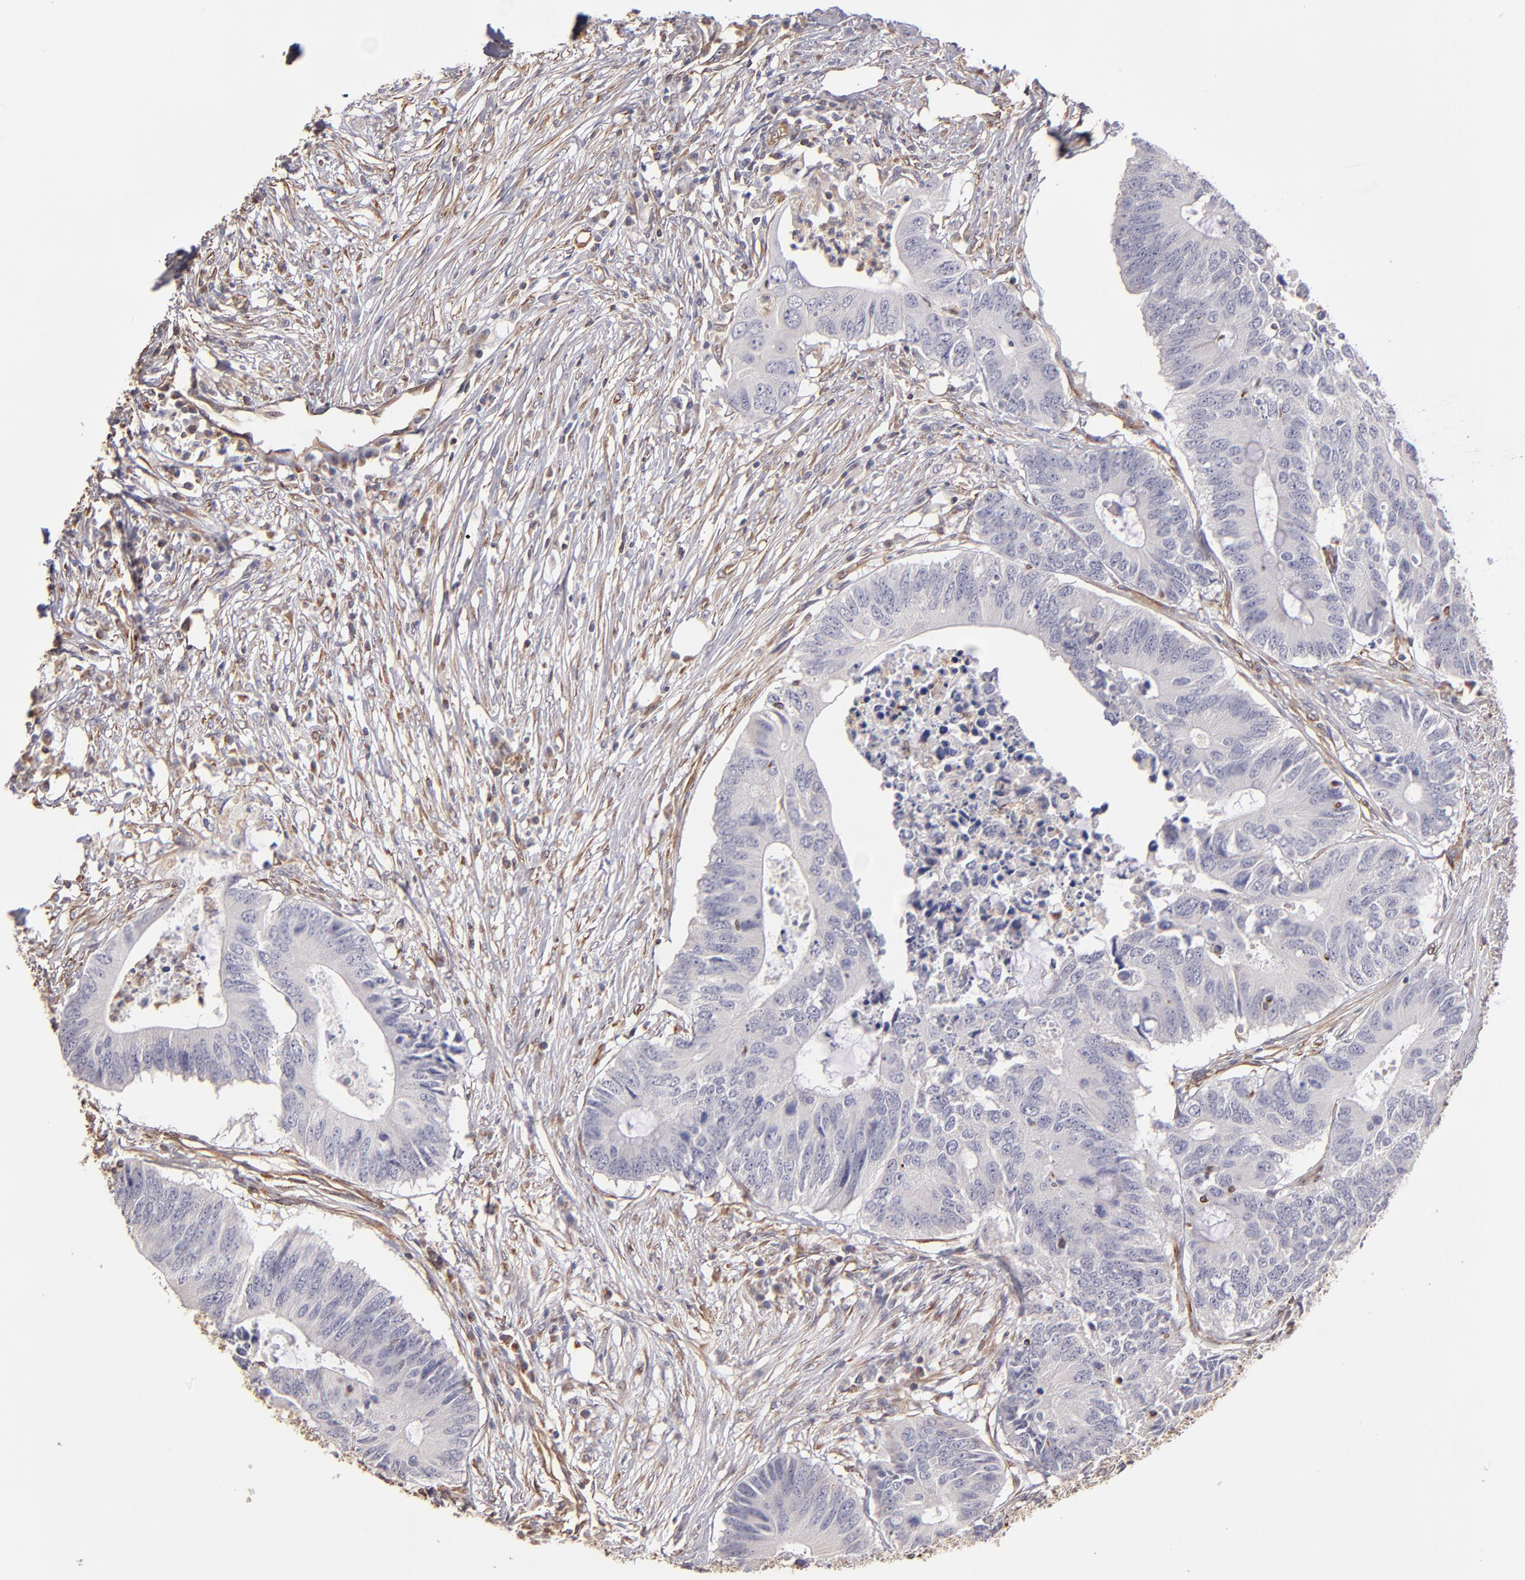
{"staining": {"intensity": "negative", "quantity": "none", "location": "none"}, "tissue": "colorectal cancer", "cell_type": "Tumor cells", "image_type": "cancer", "snomed": [{"axis": "morphology", "description": "Adenocarcinoma, NOS"}, {"axis": "topography", "description": "Colon"}], "caption": "A histopathology image of colorectal adenocarcinoma stained for a protein displays no brown staining in tumor cells. (DAB (3,3'-diaminobenzidine) IHC, high magnification).", "gene": "ABCC1", "patient": {"sex": "male", "age": 71}}